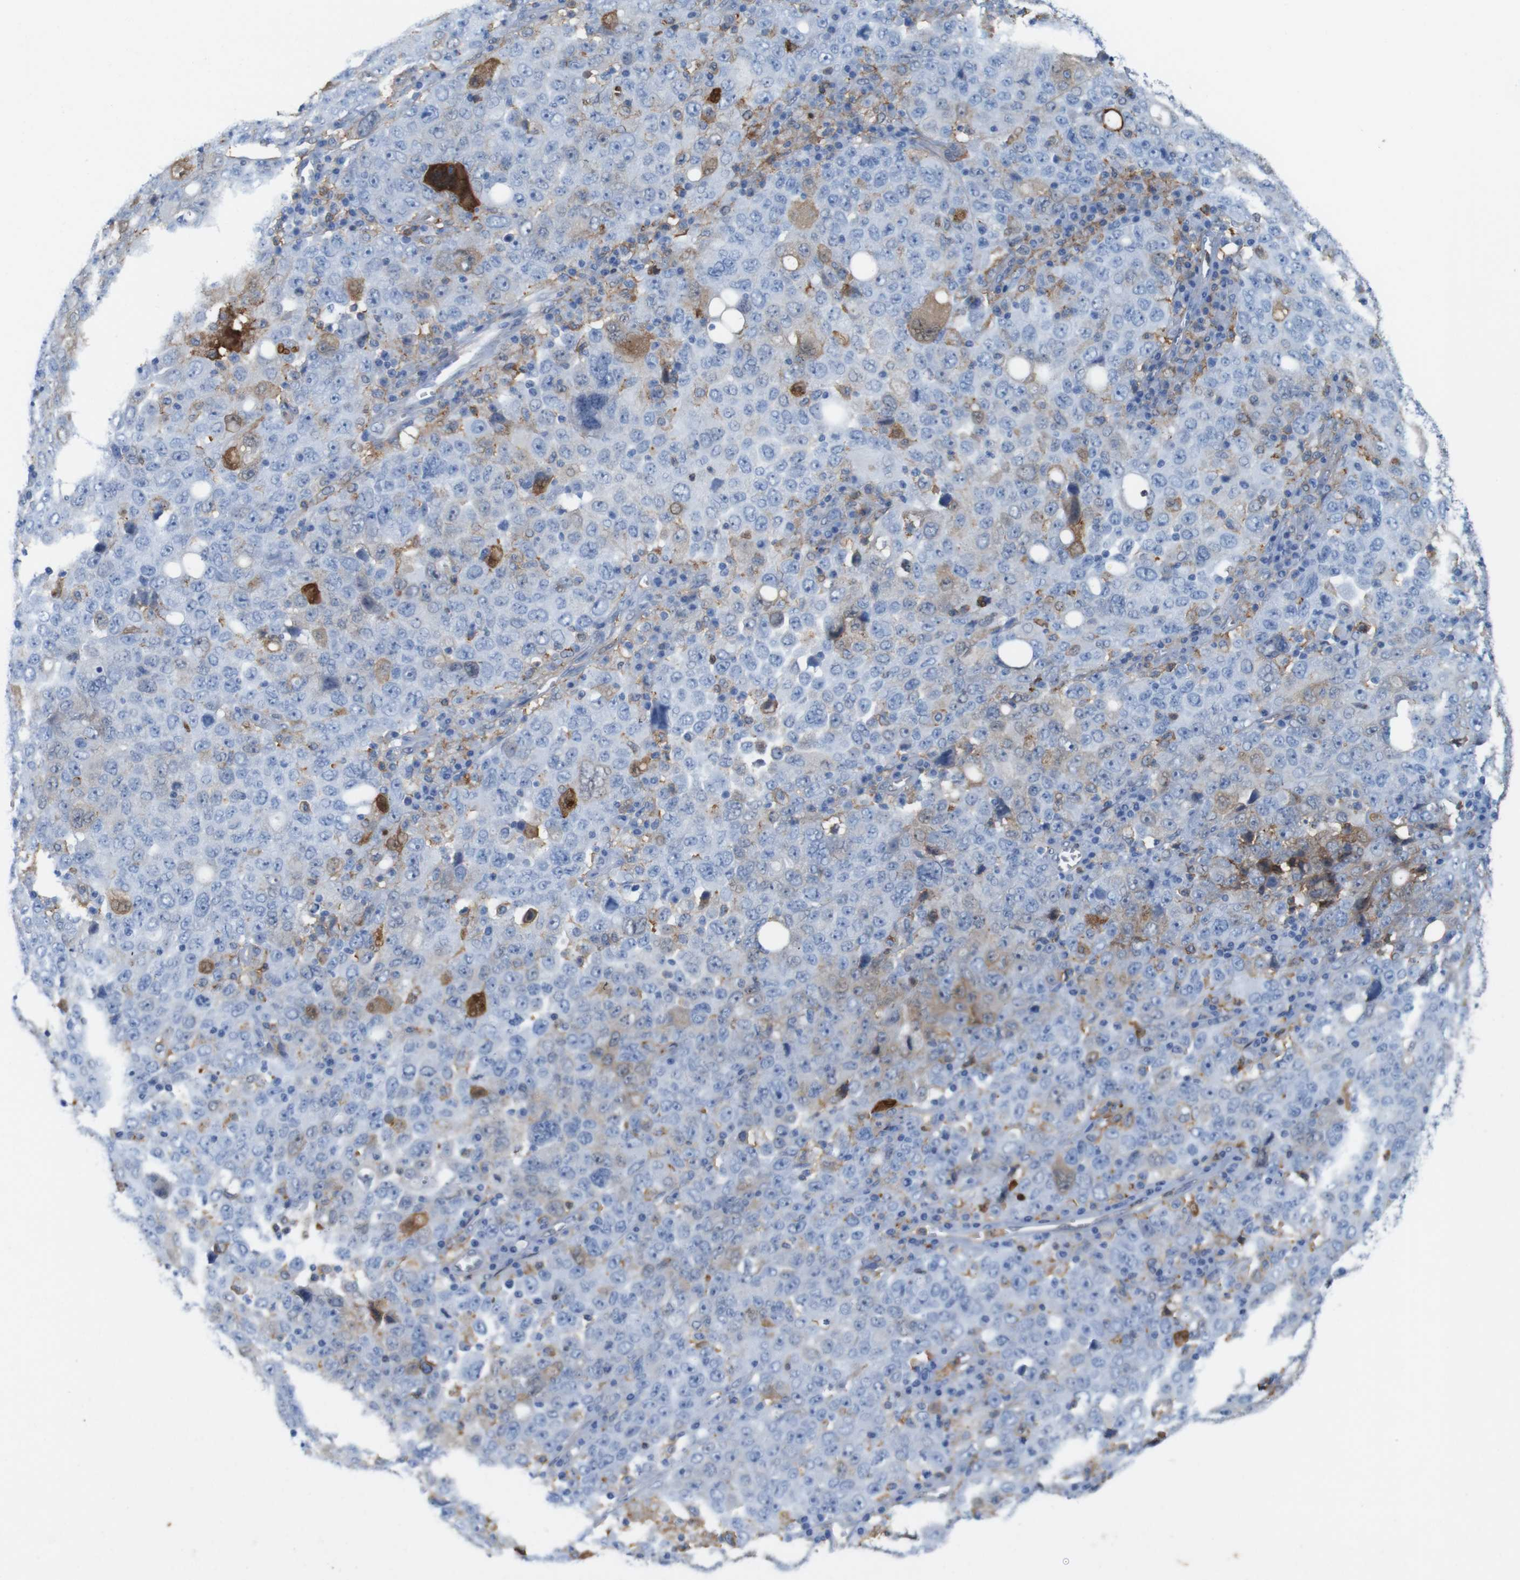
{"staining": {"intensity": "weak", "quantity": "<25%", "location": "cytoplasmic/membranous"}, "tissue": "ovarian cancer", "cell_type": "Tumor cells", "image_type": "cancer", "snomed": [{"axis": "morphology", "description": "Carcinoma, endometroid"}, {"axis": "topography", "description": "Ovary"}], "caption": "Immunohistochemistry image of neoplastic tissue: human ovarian cancer (endometroid carcinoma) stained with DAB (3,3'-diaminobenzidine) shows no significant protein positivity in tumor cells.", "gene": "ANXA1", "patient": {"sex": "female", "age": 62}}